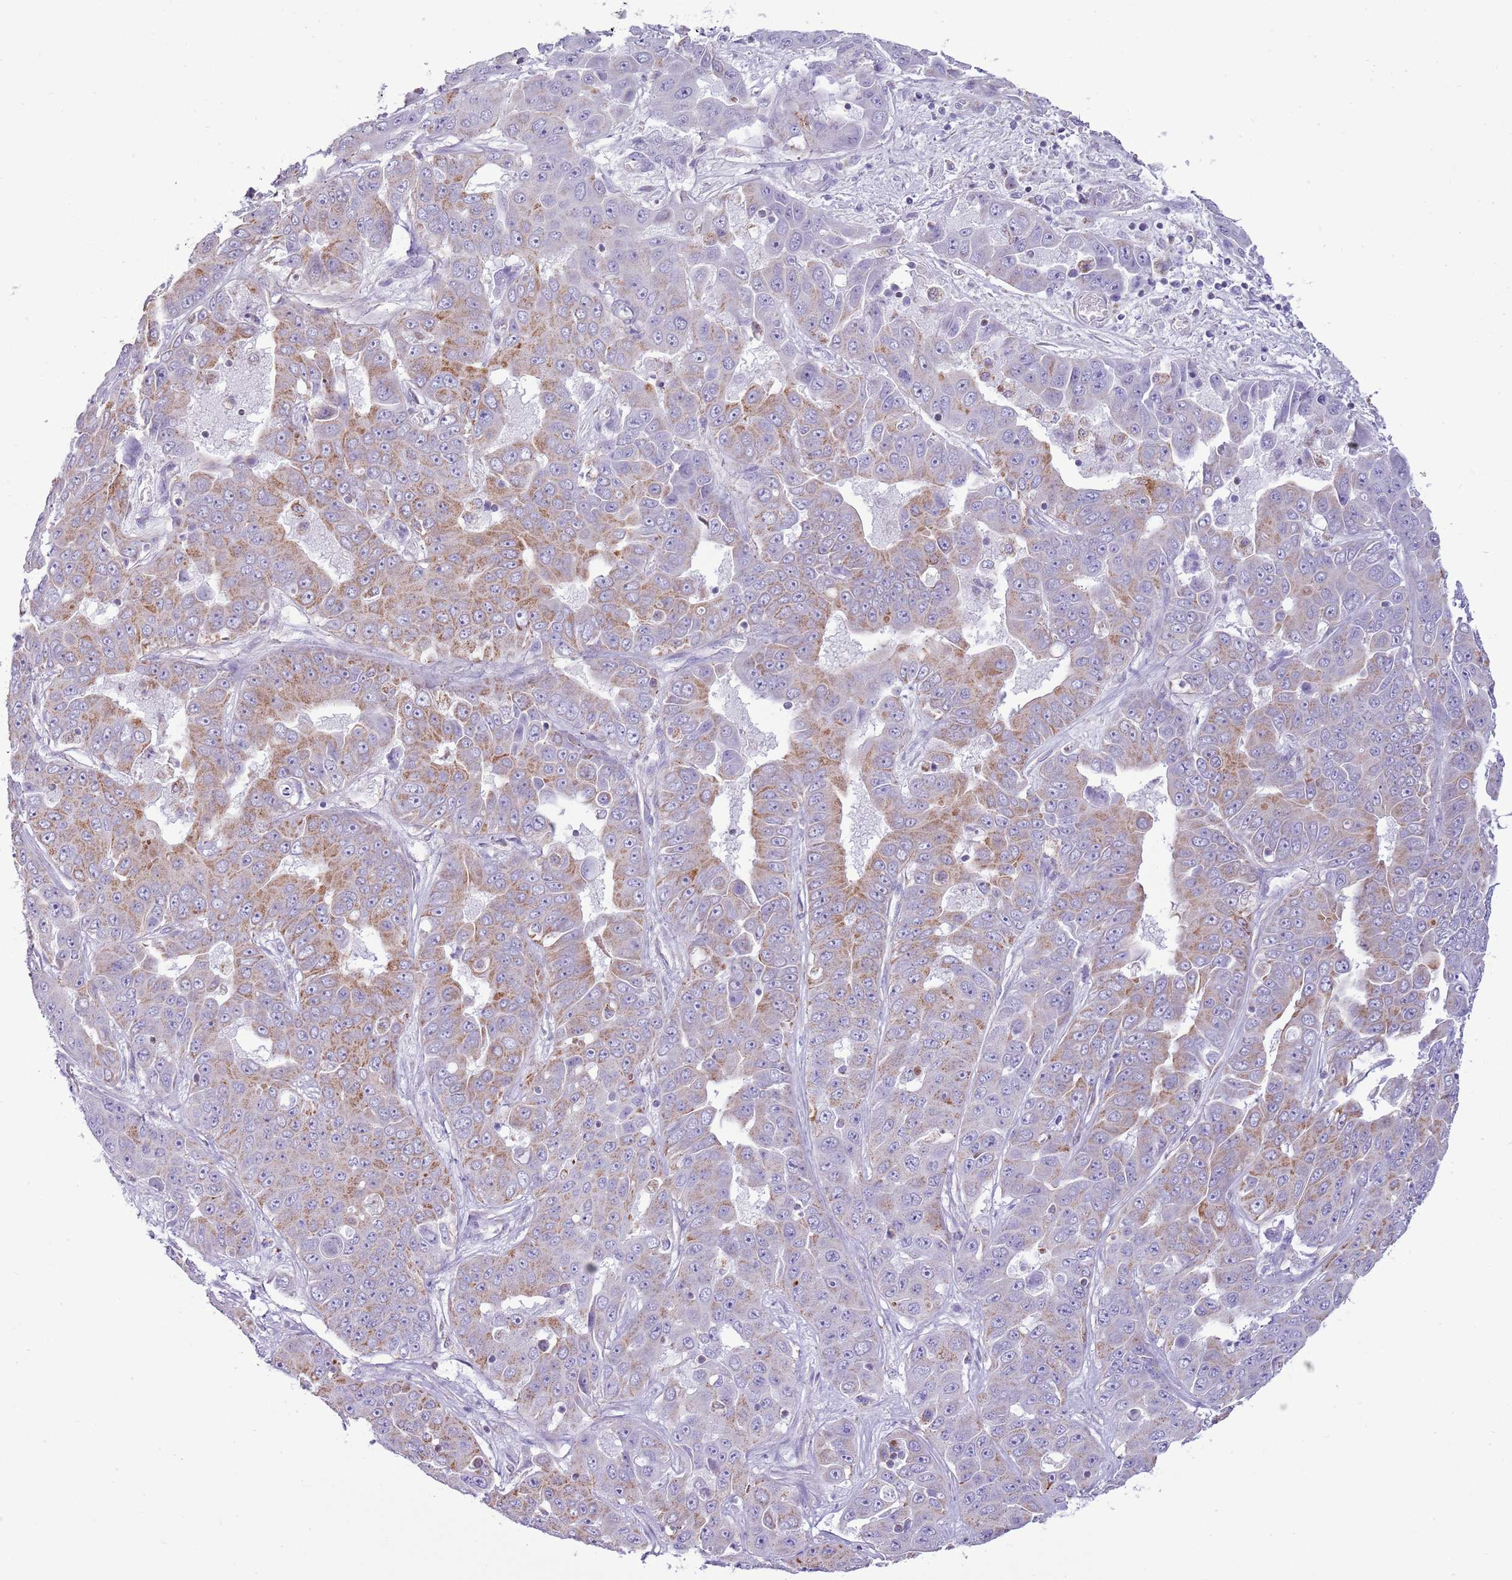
{"staining": {"intensity": "moderate", "quantity": "25%-75%", "location": "cytoplasmic/membranous"}, "tissue": "liver cancer", "cell_type": "Tumor cells", "image_type": "cancer", "snomed": [{"axis": "morphology", "description": "Cholangiocarcinoma"}, {"axis": "topography", "description": "Liver"}], "caption": "Brown immunohistochemical staining in human liver cancer (cholangiocarcinoma) shows moderate cytoplasmic/membranous positivity in approximately 25%-75% of tumor cells.", "gene": "SLC23A1", "patient": {"sex": "female", "age": 52}}